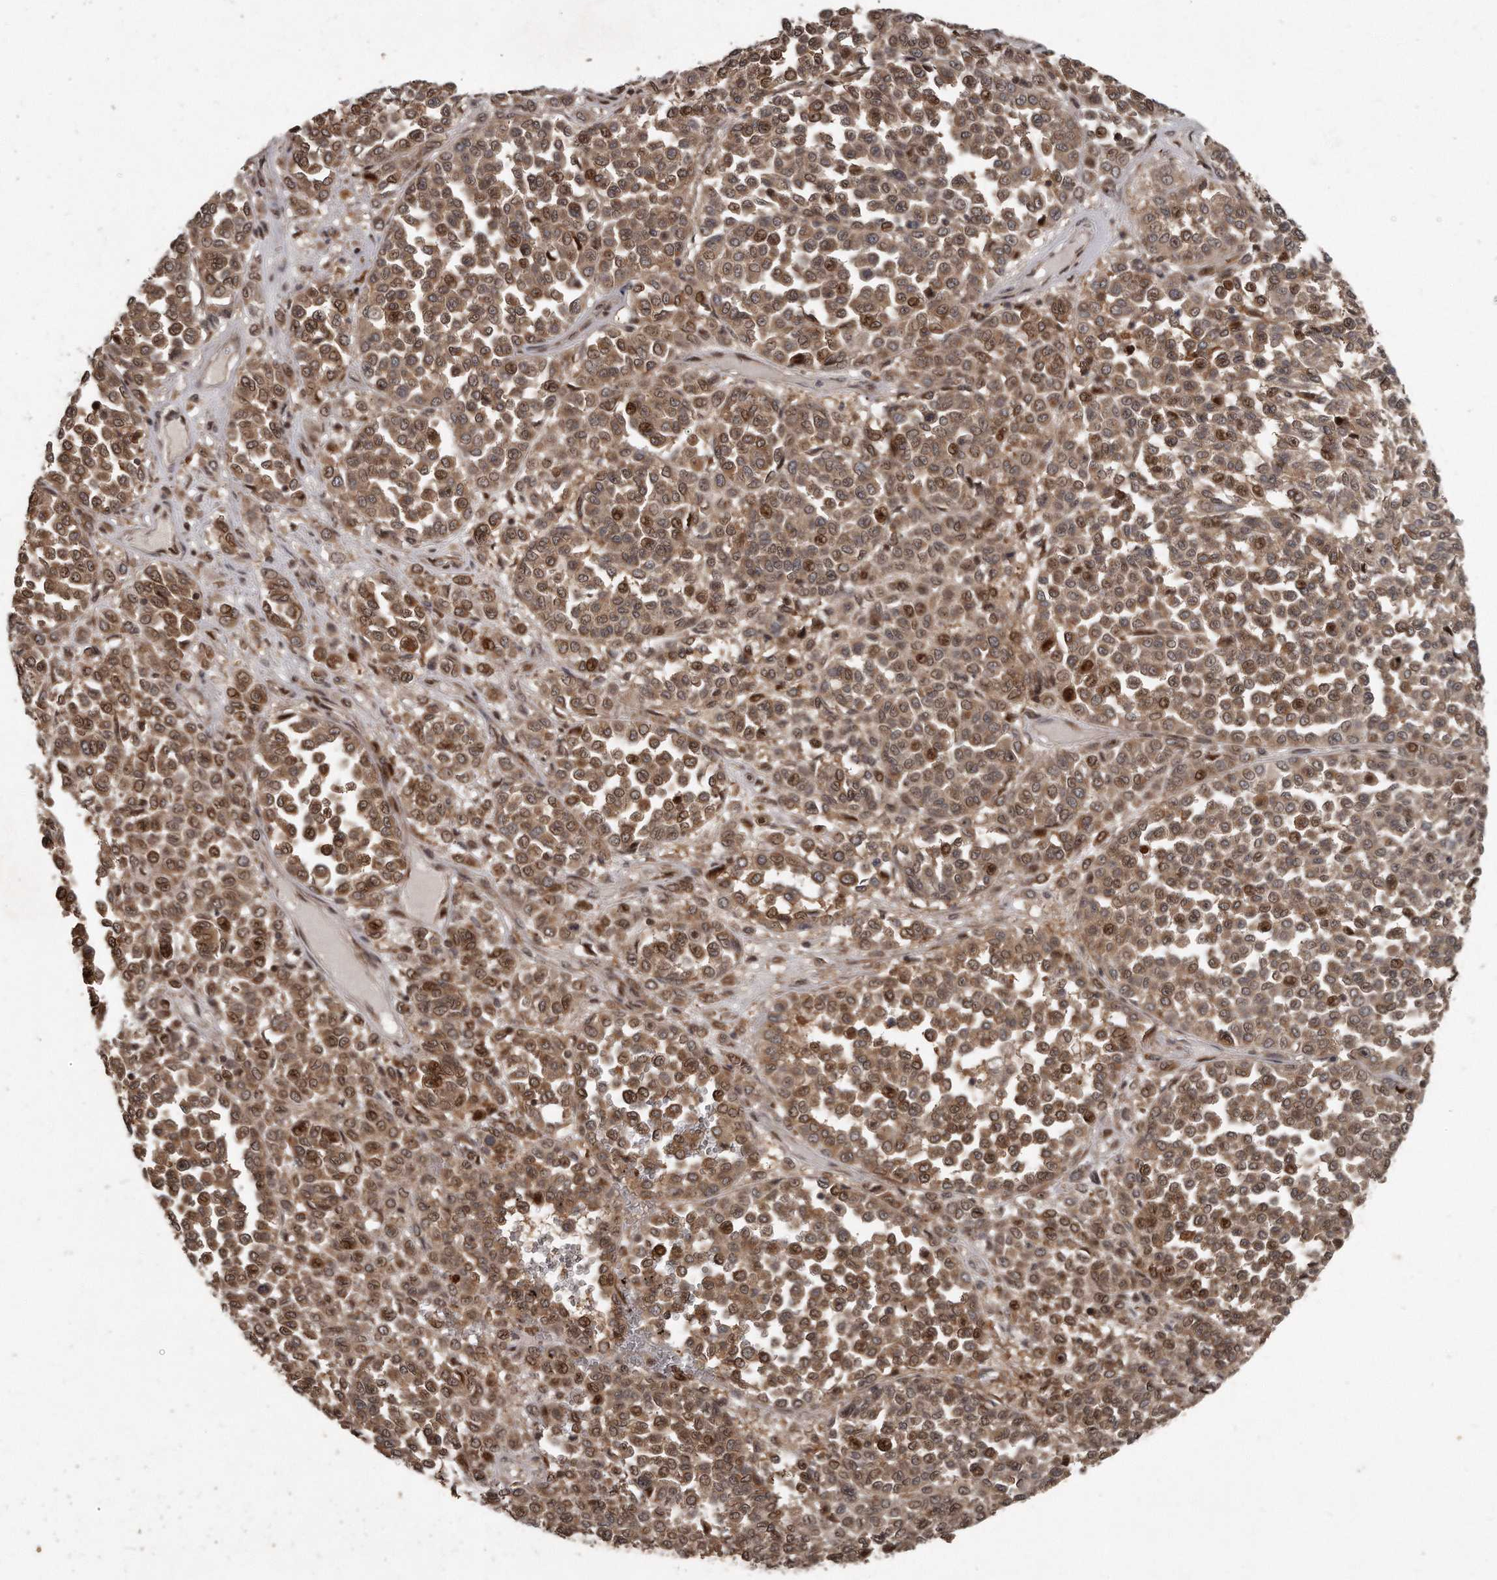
{"staining": {"intensity": "moderate", "quantity": ">75%", "location": "cytoplasmic/membranous,nuclear"}, "tissue": "melanoma", "cell_type": "Tumor cells", "image_type": "cancer", "snomed": [{"axis": "morphology", "description": "Malignant melanoma, Metastatic site"}, {"axis": "topography", "description": "Pancreas"}], "caption": "Moderate cytoplasmic/membranous and nuclear positivity for a protein is present in approximately >75% of tumor cells of melanoma using IHC.", "gene": "GCH1", "patient": {"sex": "female", "age": 30}}